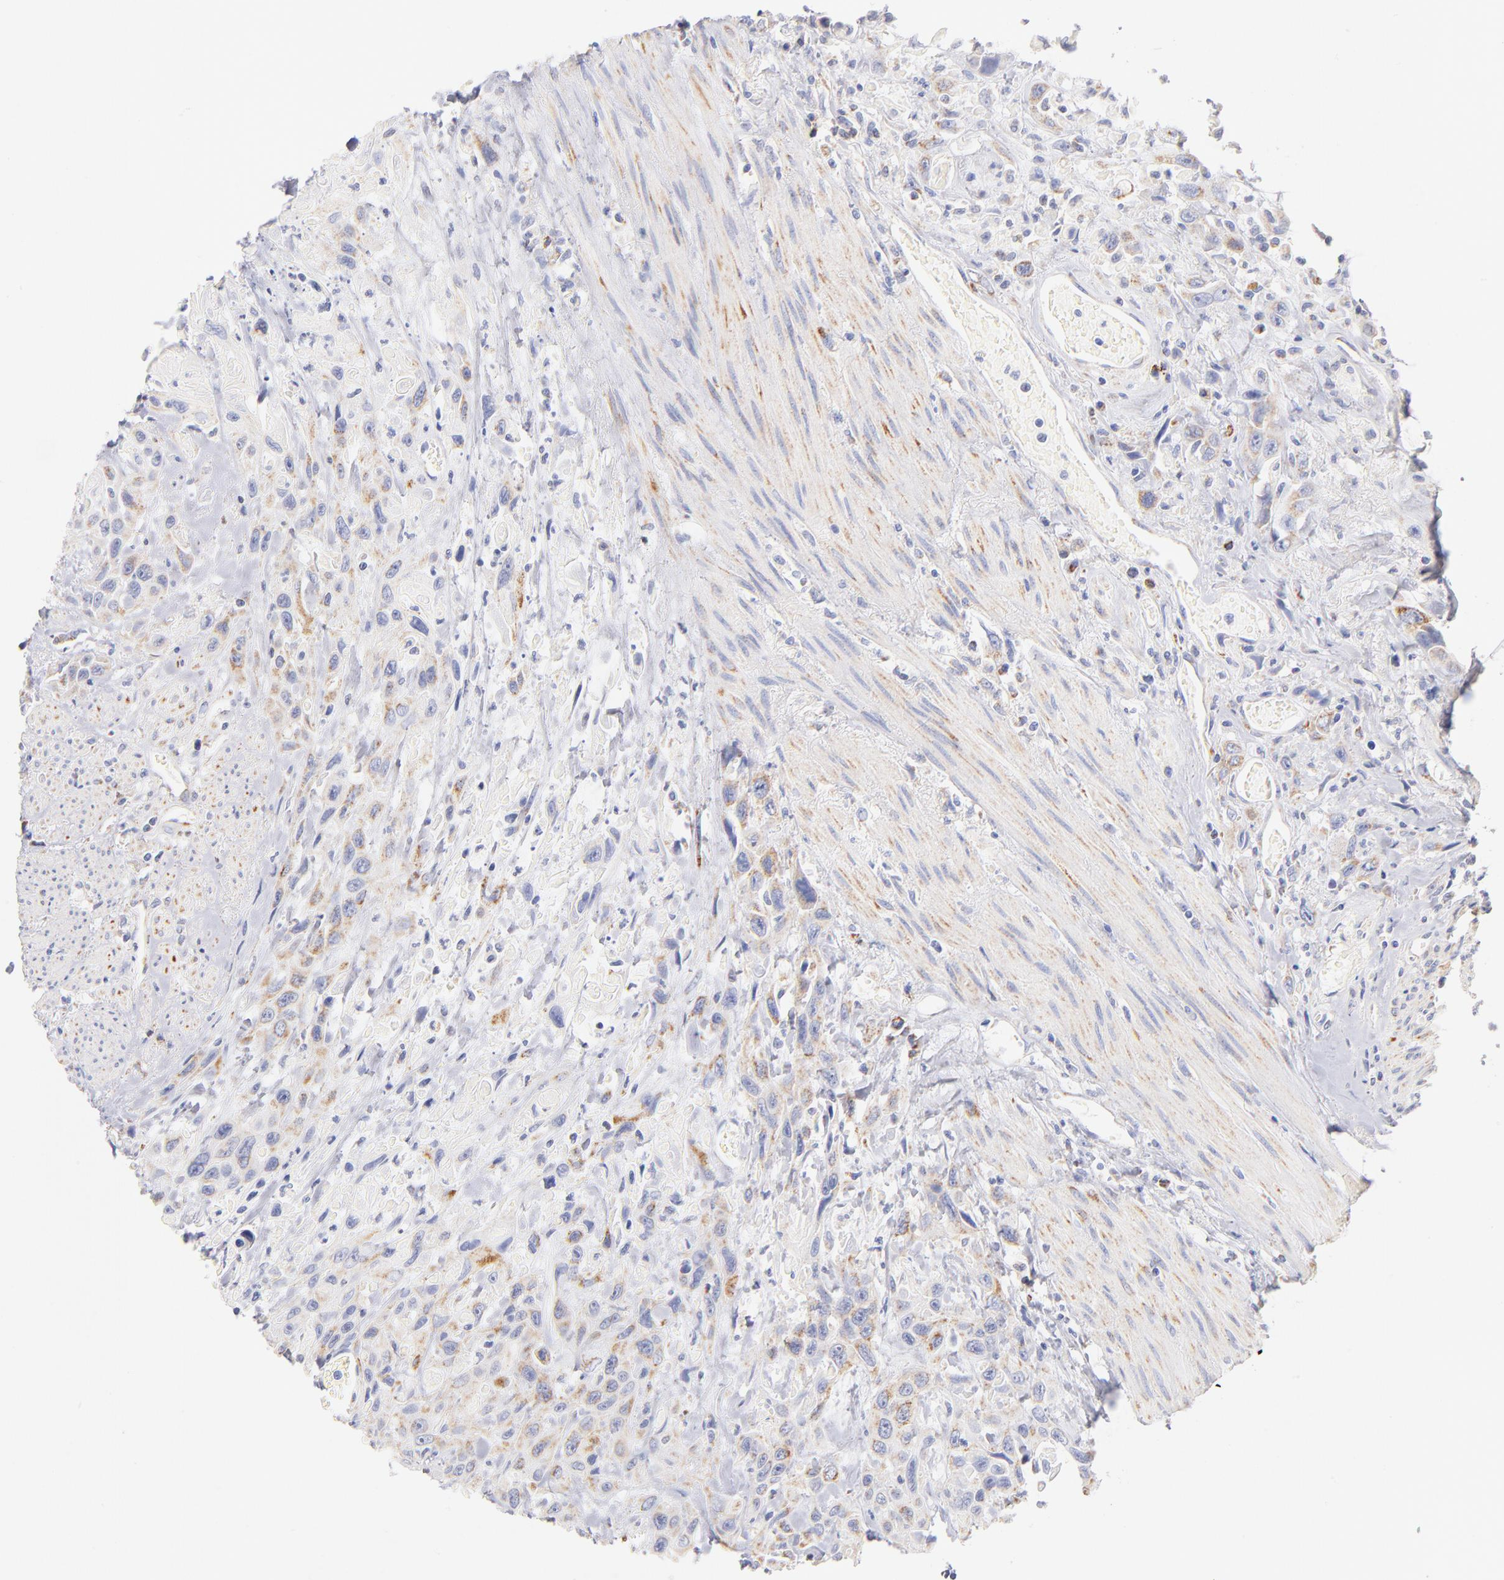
{"staining": {"intensity": "weak", "quantity": "25%-75%", "location": "cytoplasmic/membranous"}, "tissue": "urothelial cancer", "cell_type": "Tumor cells", "image_type": "cancer", "snomed": [{"axis": "morphology", "description": "Urothelial carcinoma, High grade"}, {"axis": "topography", "description": "Urinary bladder"}], "caption": "Human high-grade urothelial carcinoma stained for a protein (brown) demonstrates weak cytoplasmic/membranous positive staining in approximately 25%-75% of tumor cells.", "gene": "AIFM1", "patient": {"sex": "female", "age": 84}}